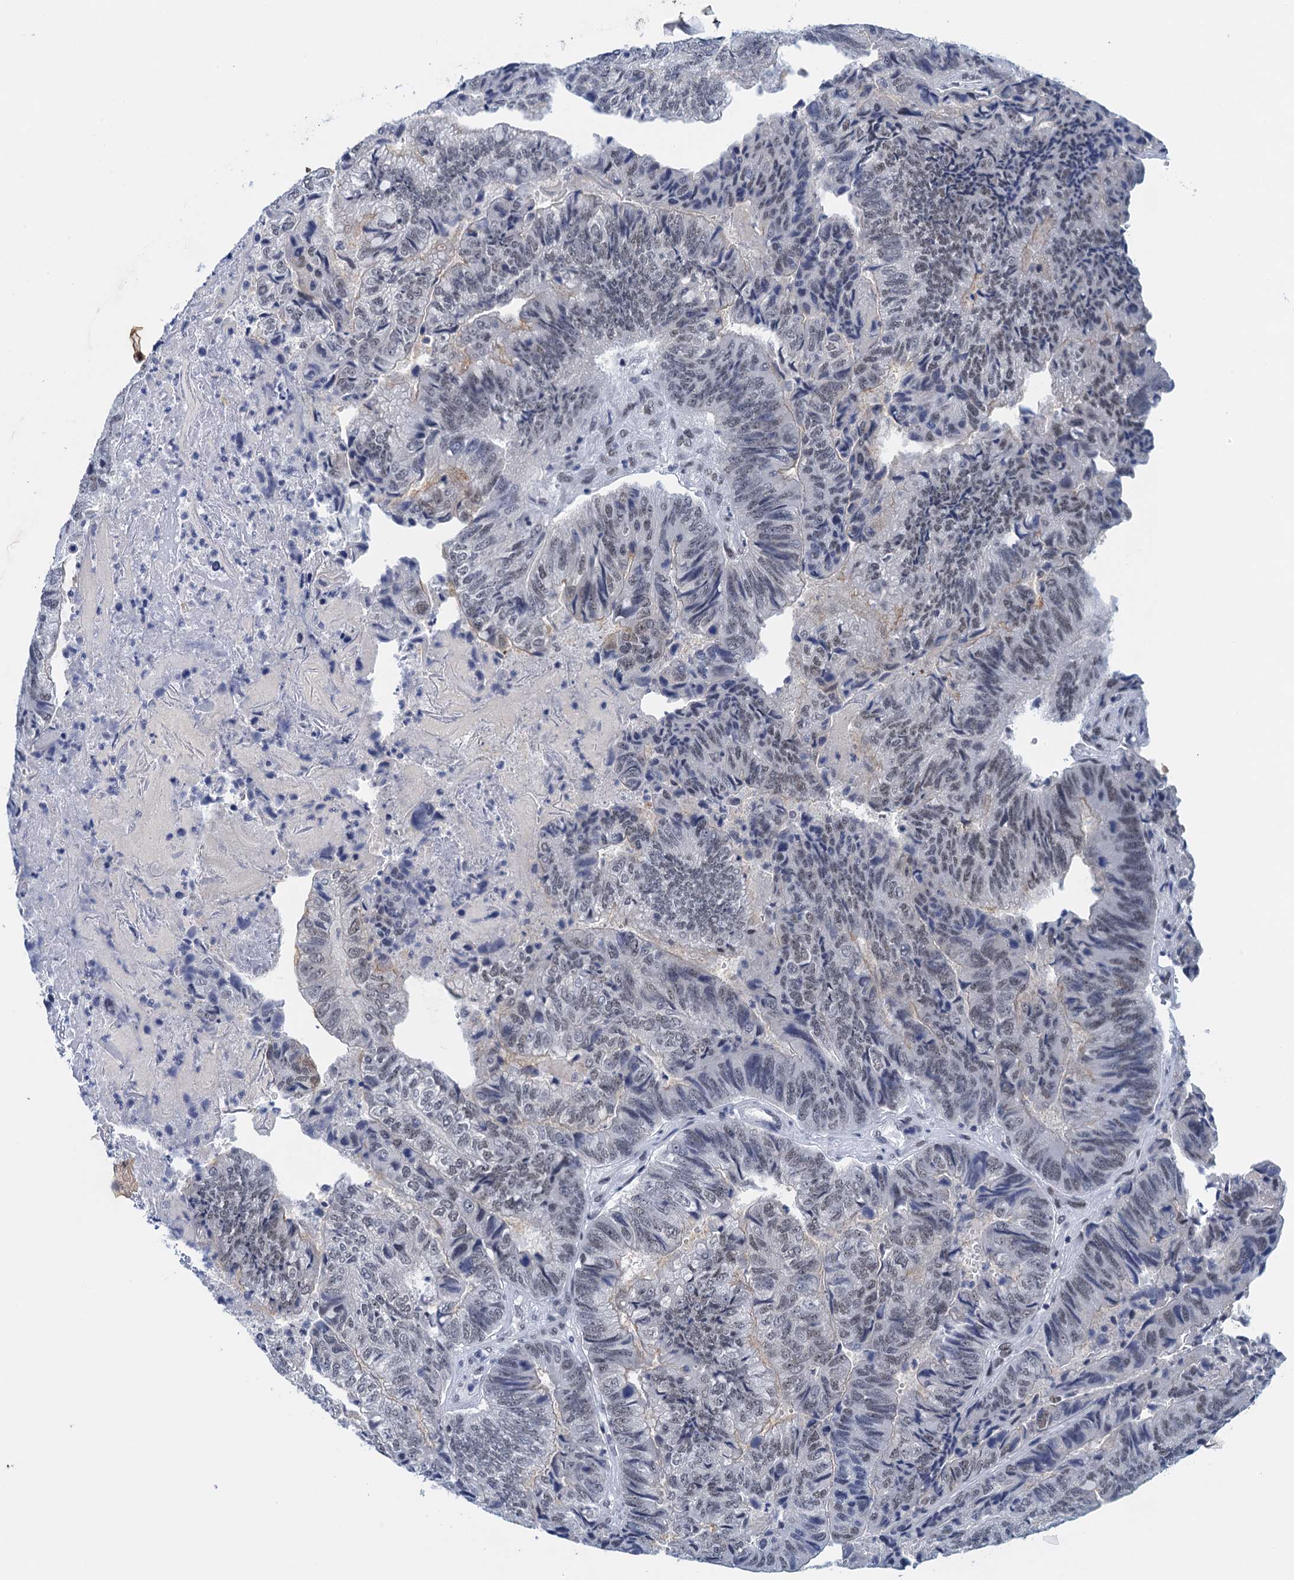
{"staining": {"intensity": "weak", "quantity": "<25%", "location": "cytoplasmic/membranous,nuclear"}, "tissue": "colorectal cancer", "cell_type": "Tumor cells", "image_type": "cancer", "snomed": [{"axis": "morphology", "description": "Adenocarcinoma, NOS"}, {"axis": "topography", "description": "Colon"}], "caption": "Image shows no protein expression in tumor cells of colorectal adenocarcinoma tissue.", "gene": "EPS8L1", "patient": {"sex": "female", "age": 67}}